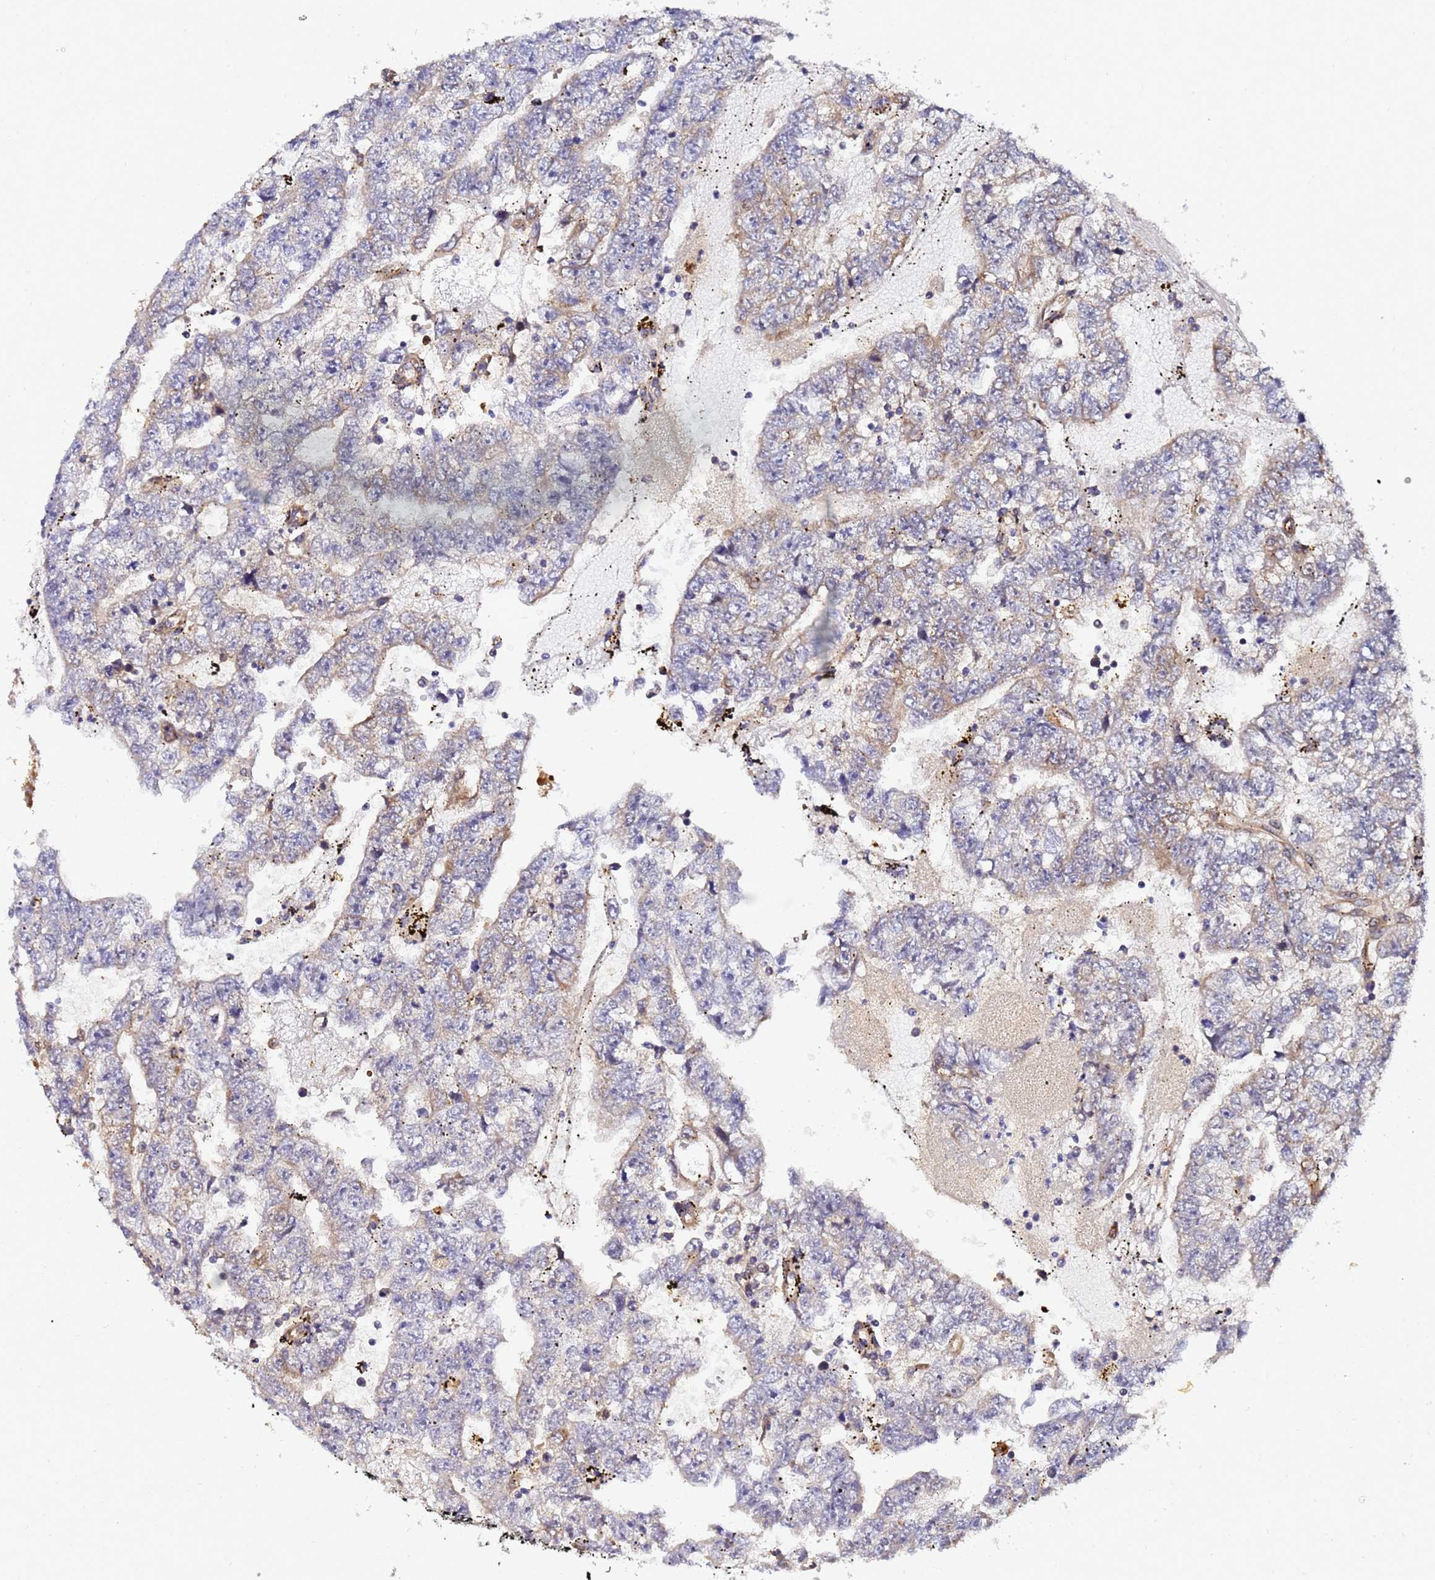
{"staining": {"intensity": "weak", "quantity": "<25%", "location": "cytoplasmic/membranous"}, "tissue": "testis cancer", "cell_type": "Tumor cells", "image_type": "cancer", "snomed": [{"axis": "morphology", "description": "Carcinoma, Embryonal, NOS"}, {"axis": "topography", "description": "Testis"}], "caption": "A high-resolution image shows immunohistochemistry (IHC) staining of testis cancer, which demonstrates no significant positivity in tumor cells. The staining was performed using DAB to visualize the protein expression in brown, while the nuclei were stained in blue with hematoxylin (Magnification: 20x).", "gene": "UNC93B1", "patient": {"sex": "male", "age": 25}}